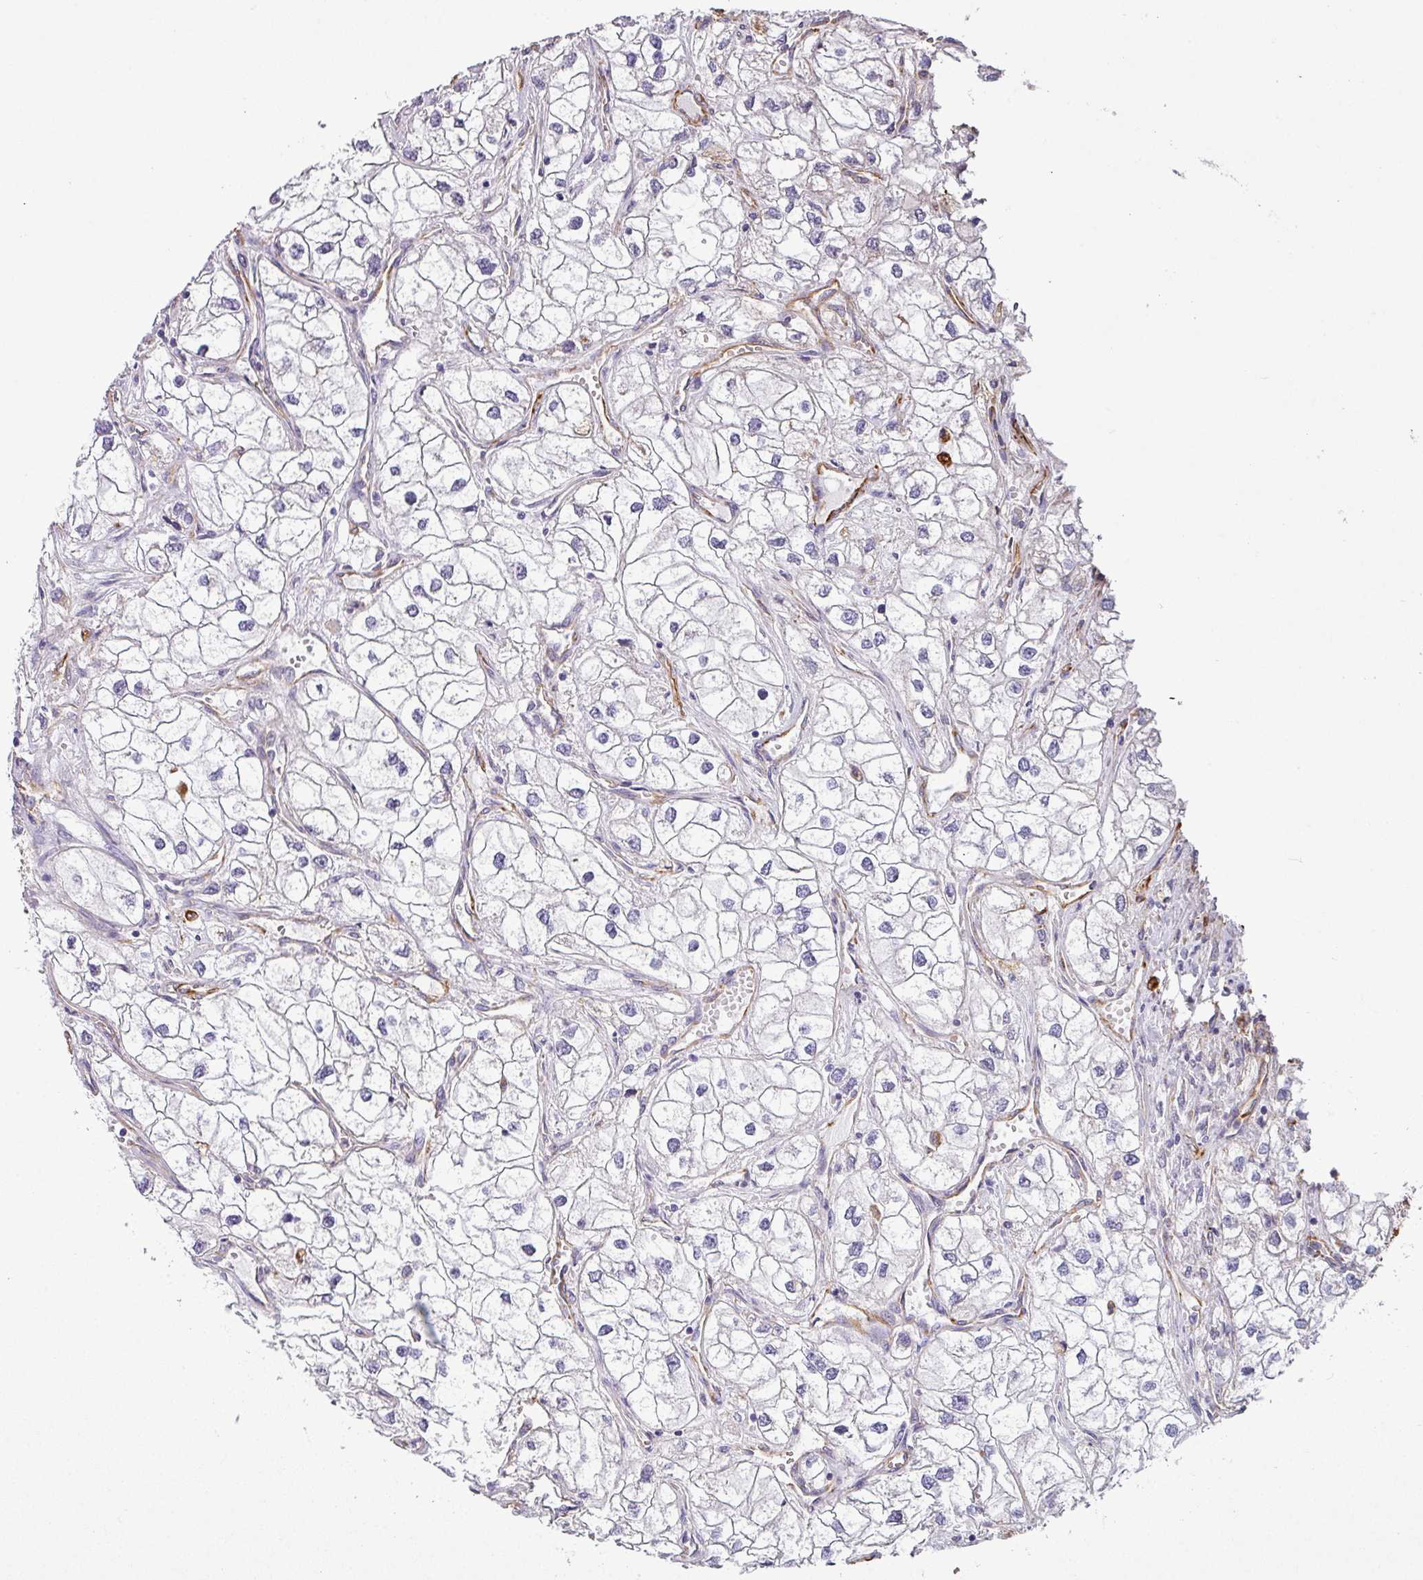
{"staining": {"intensity": "moderate", "quantity": "<25%", "location": "cytoplasmic/membranous"}, "tissue": "renal cancer", "cell_type": "Tumor cells", "image_type": "cancer", "snomed": [{"axis": "morphology", "description": "Adenocarcinoma, NOS"}, {"axis": "topography", "description": "Kidney"}], "caption": "IHC staining of renal adenocarcinoma, which exhibits low levels of moderate cytoplasmic/membranous expression in about <25% of tumor cells indicating moderate cytoplasmic/membranous protein staining. The staining was performed using DAB (brown) for protein detection and nuclei were counterstained in hematoxylin (blue).", "gene": "ZNF280C", "patient": {"sex": "male", "age": 59}}